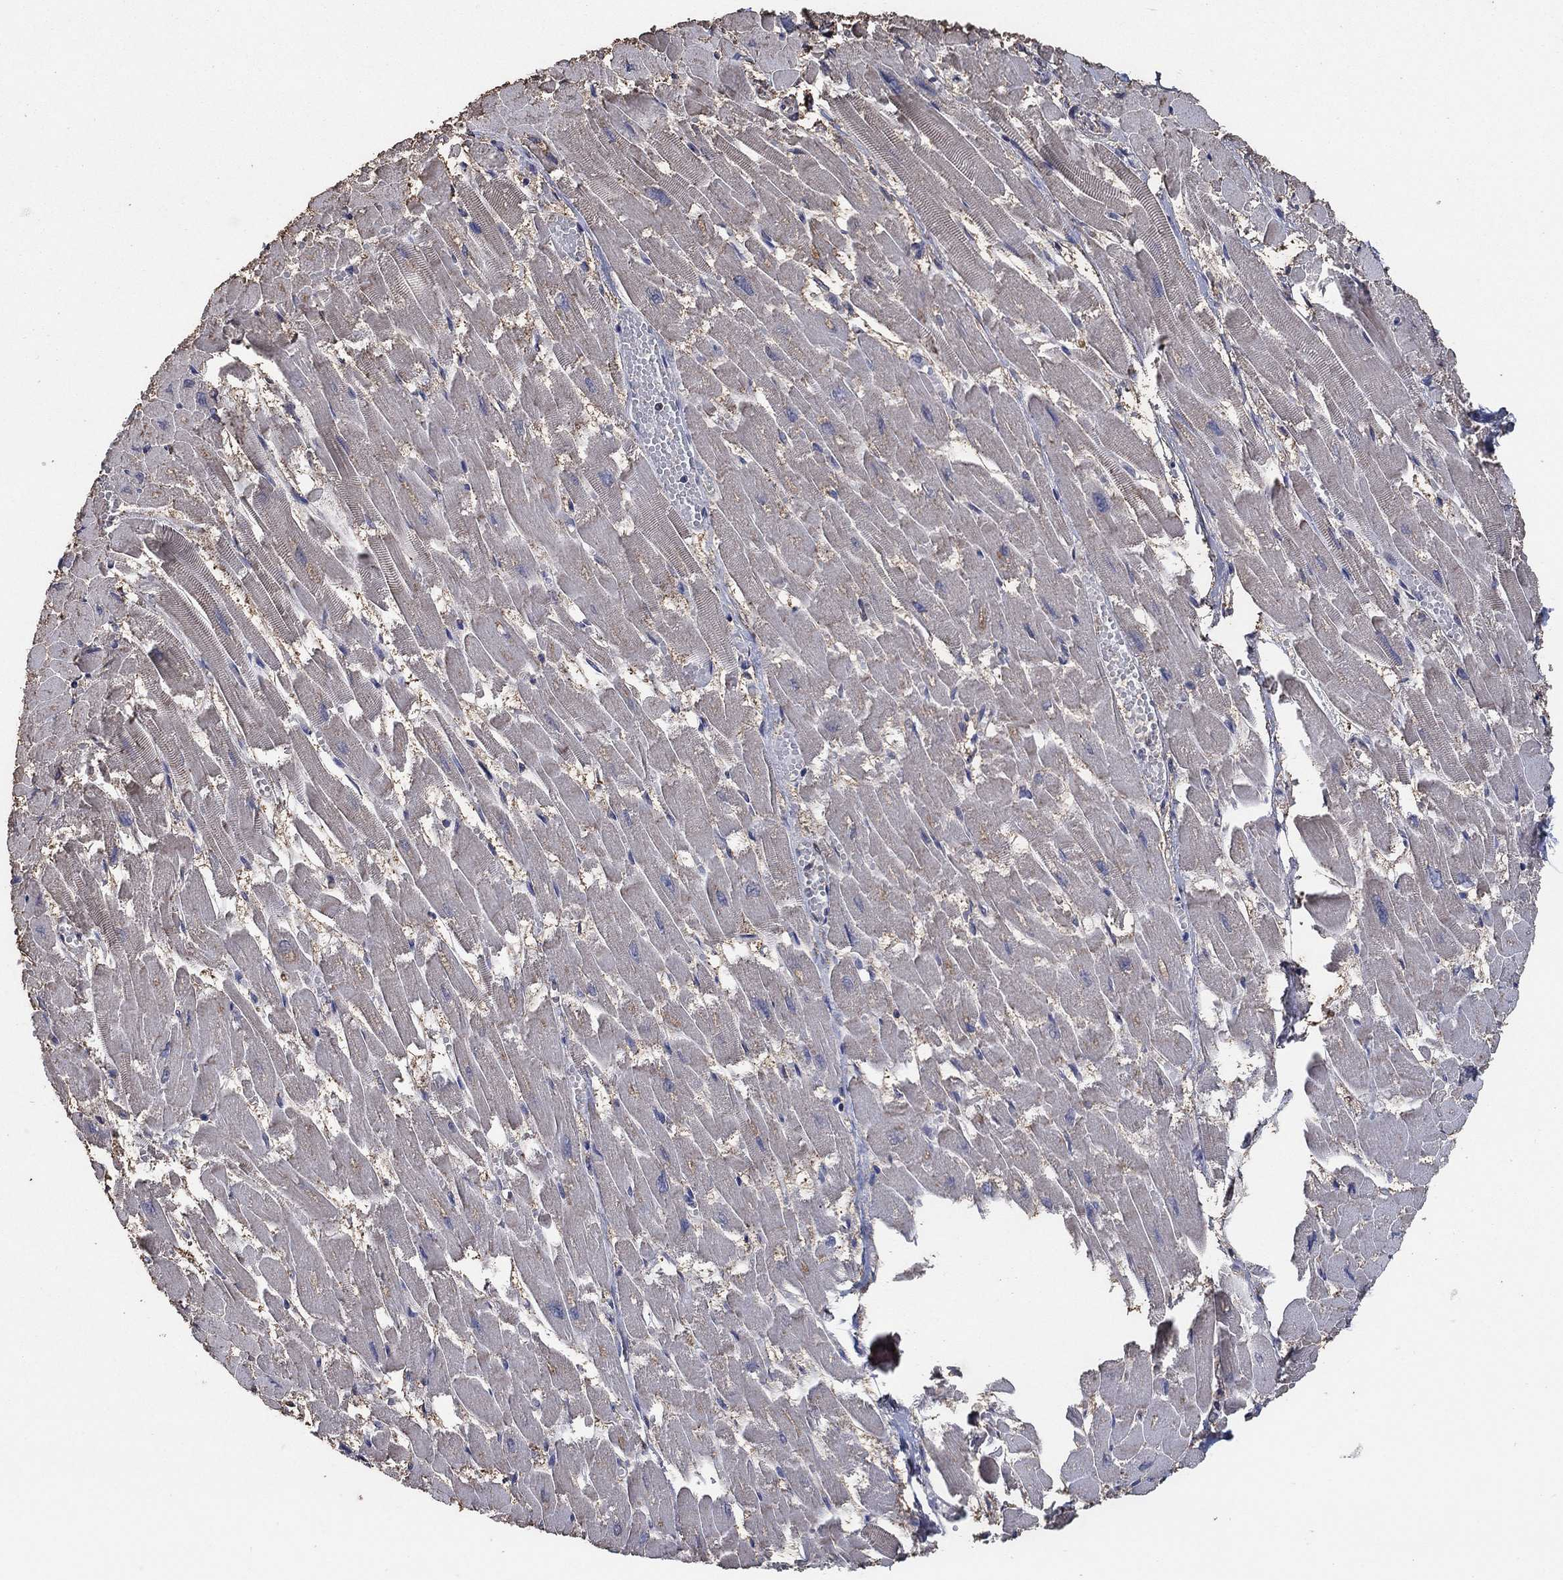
{"staining": {"intensity": "weak", "quantity": "25%-75%", "location": "cytoplasmic/membranous"}, "tissue": "heart muscle", "cell_type": "Cardiomyocytes", "image_type": "normal", "snomed": [{"axis": "morphology", "description": "Normal tissue, NOS"}, {"axis": "topography", "description": "Heart"}], "caption": "IHC staining of benign heart muscle, which shows low levels of weak cytoplasmic/membranous staining in approximately 25%-75% of cardiomyocytes indicating weak cytoplasmic/membranous protein staining. The staining was performed using DAB (brown) for protein detection and nuclei were counterstained in hematoxylin (blue).", "gene": "MRPS24", "patient": {"sex": "female", "age": 52}}